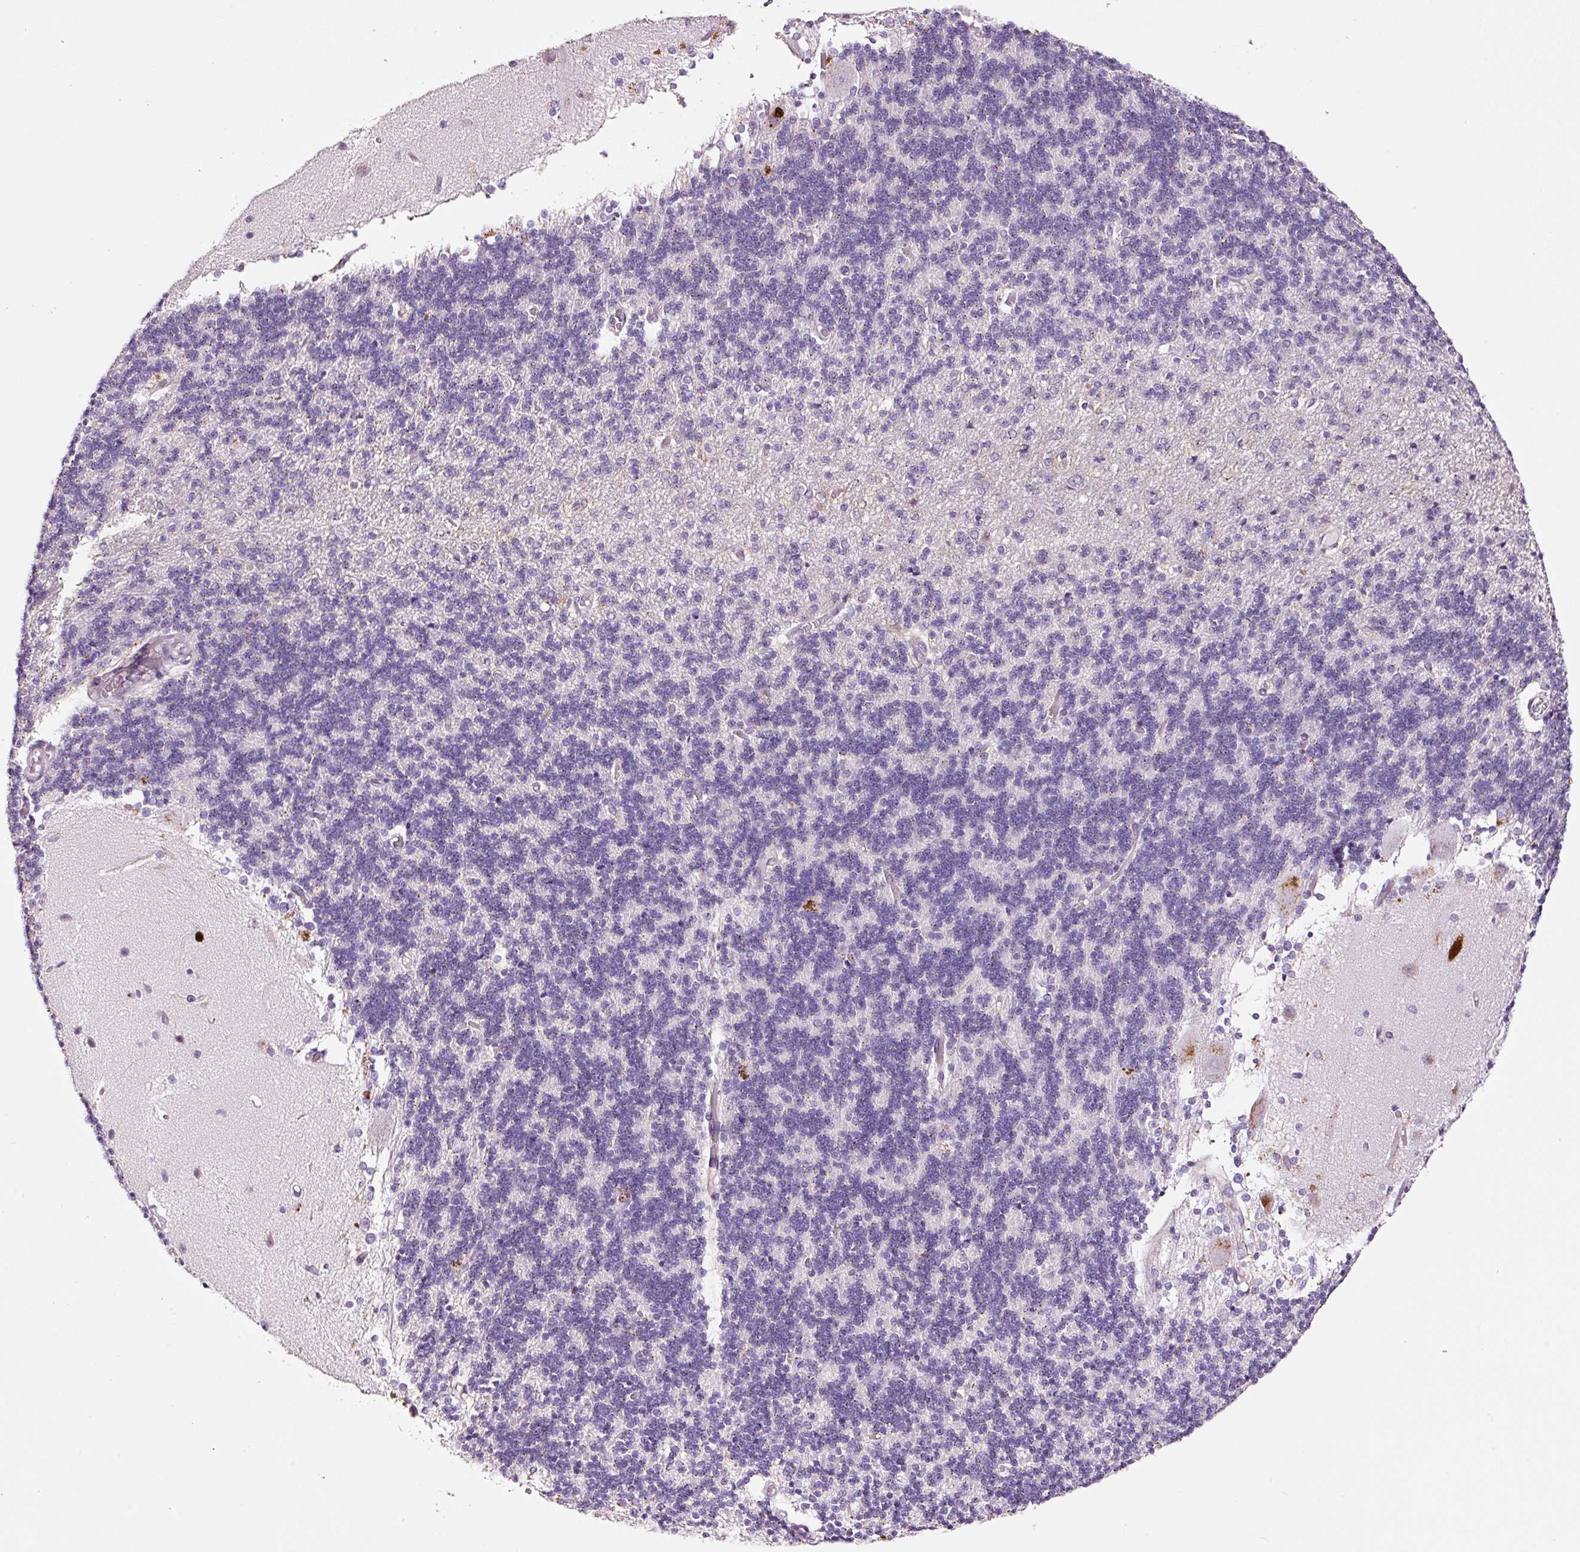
{"staining": {"intensity": "negative", "quantity": "none", "location": "none"}, "tissue": "cerebellum", "cell_type": "Cells in granular layer", "image_type": "normal", "snomed": [{"axis": "morphology", "description": "Normal tissue, NOS"}, {"axis": "topography", "description": "Cerebellum"}], "caption": "The photomicrograph shows no significant positivity in cells in granular layer of cerebellum. The staining is performed using DAB (3,3'-diaminobenzidine) brown chromogen with nuclei counter-stained in using hematoxylin.", "gene": "RTF2", "patient": {"sex": "female", "age": 54}}